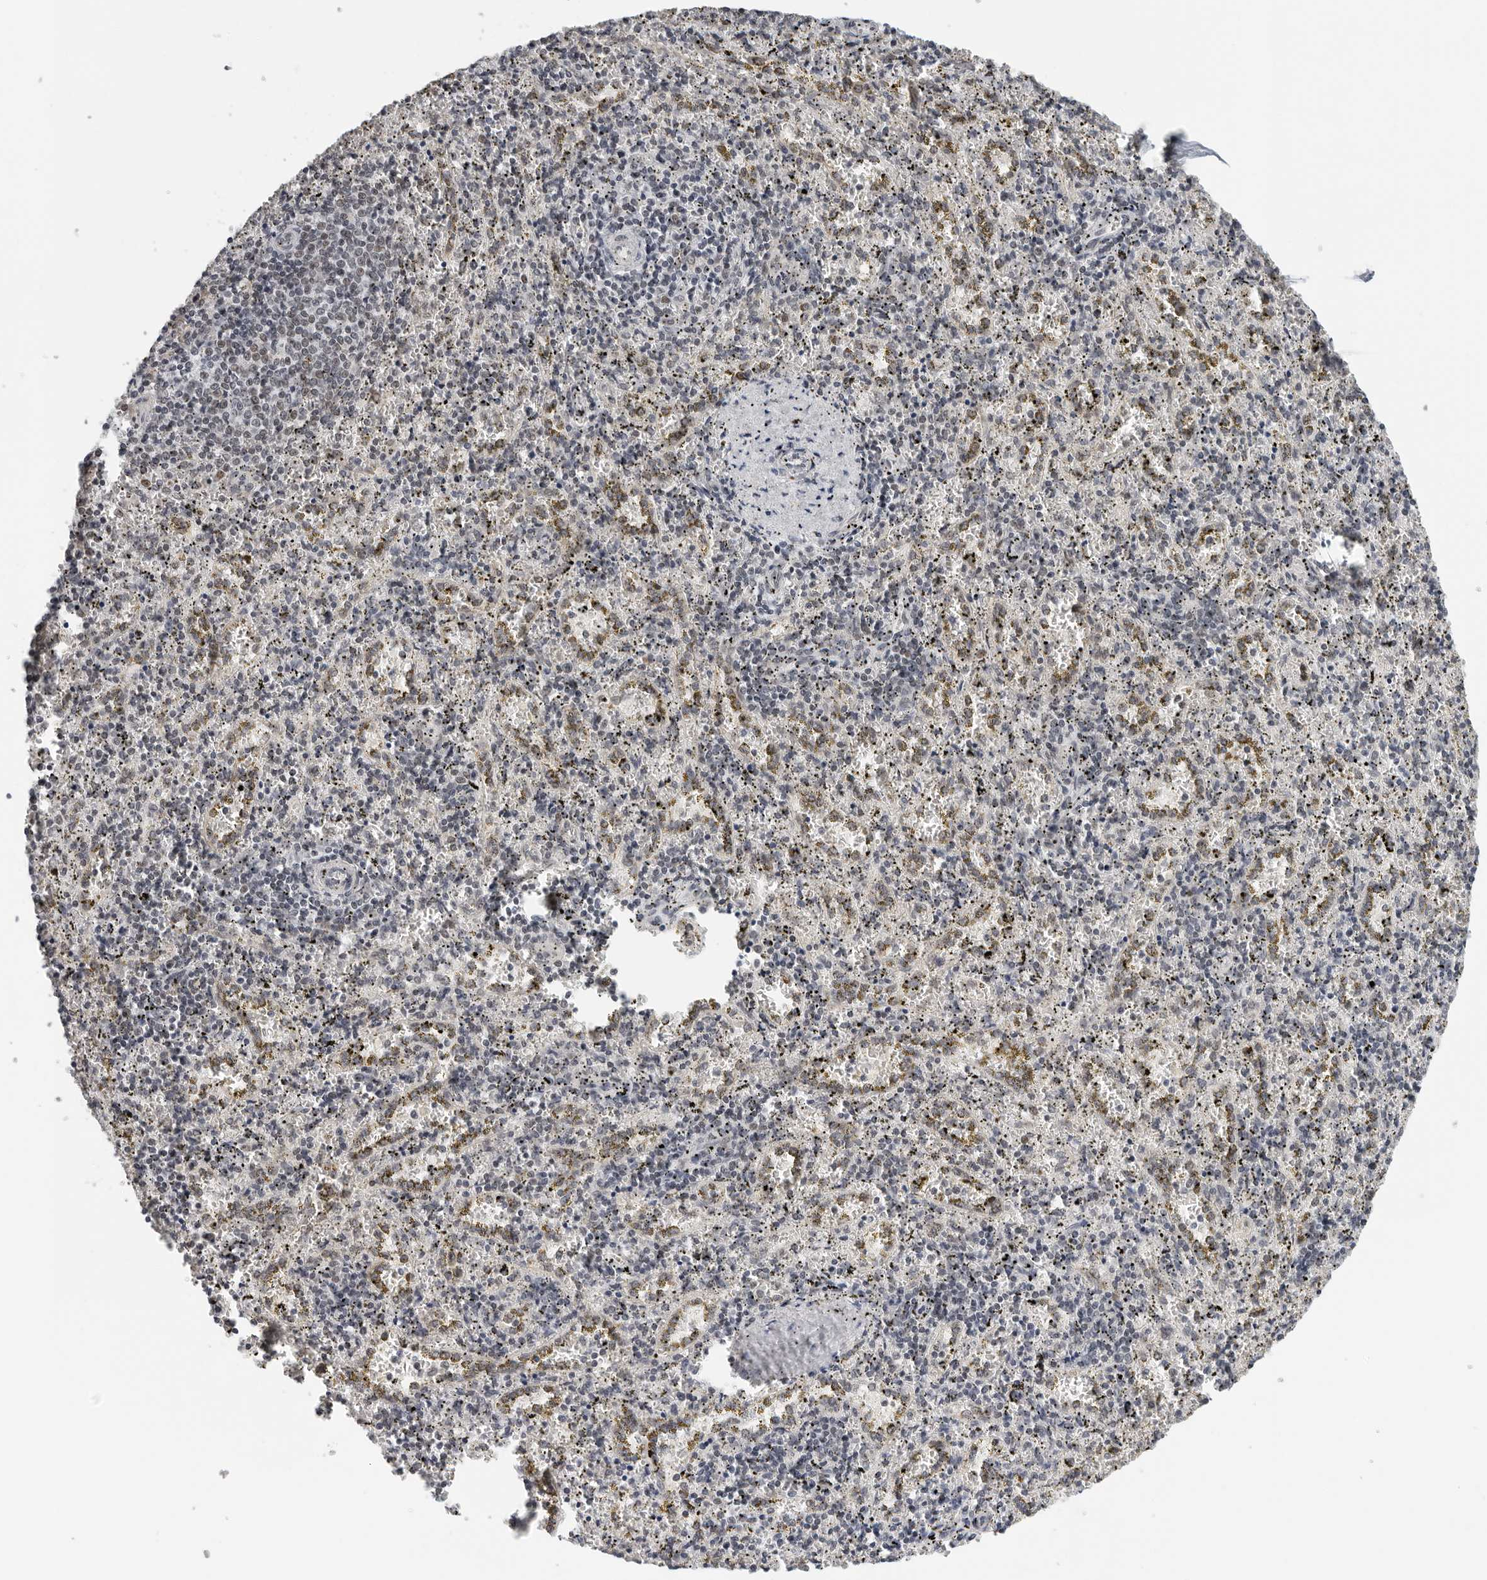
{"staining": {"intensity": "weak", "quantity": "25%-75%", "location": "nuclear"}, "tissue": "spleen", "cell_type": "Cells in red pulp", "image_type": "normal", "snomed": [{"axis": "morphology", "description": "Normal tissue, NOS"}, {"axis": "topography", "description": "Spleen"}], "caption": "A micrograph of spleen stained for a protein reveals weak nuclear brown staining in cells in red pulp. Nuclei are stained in blue.", "gene": "TOX4", "patient": {"sex": "male", "age": 11}}